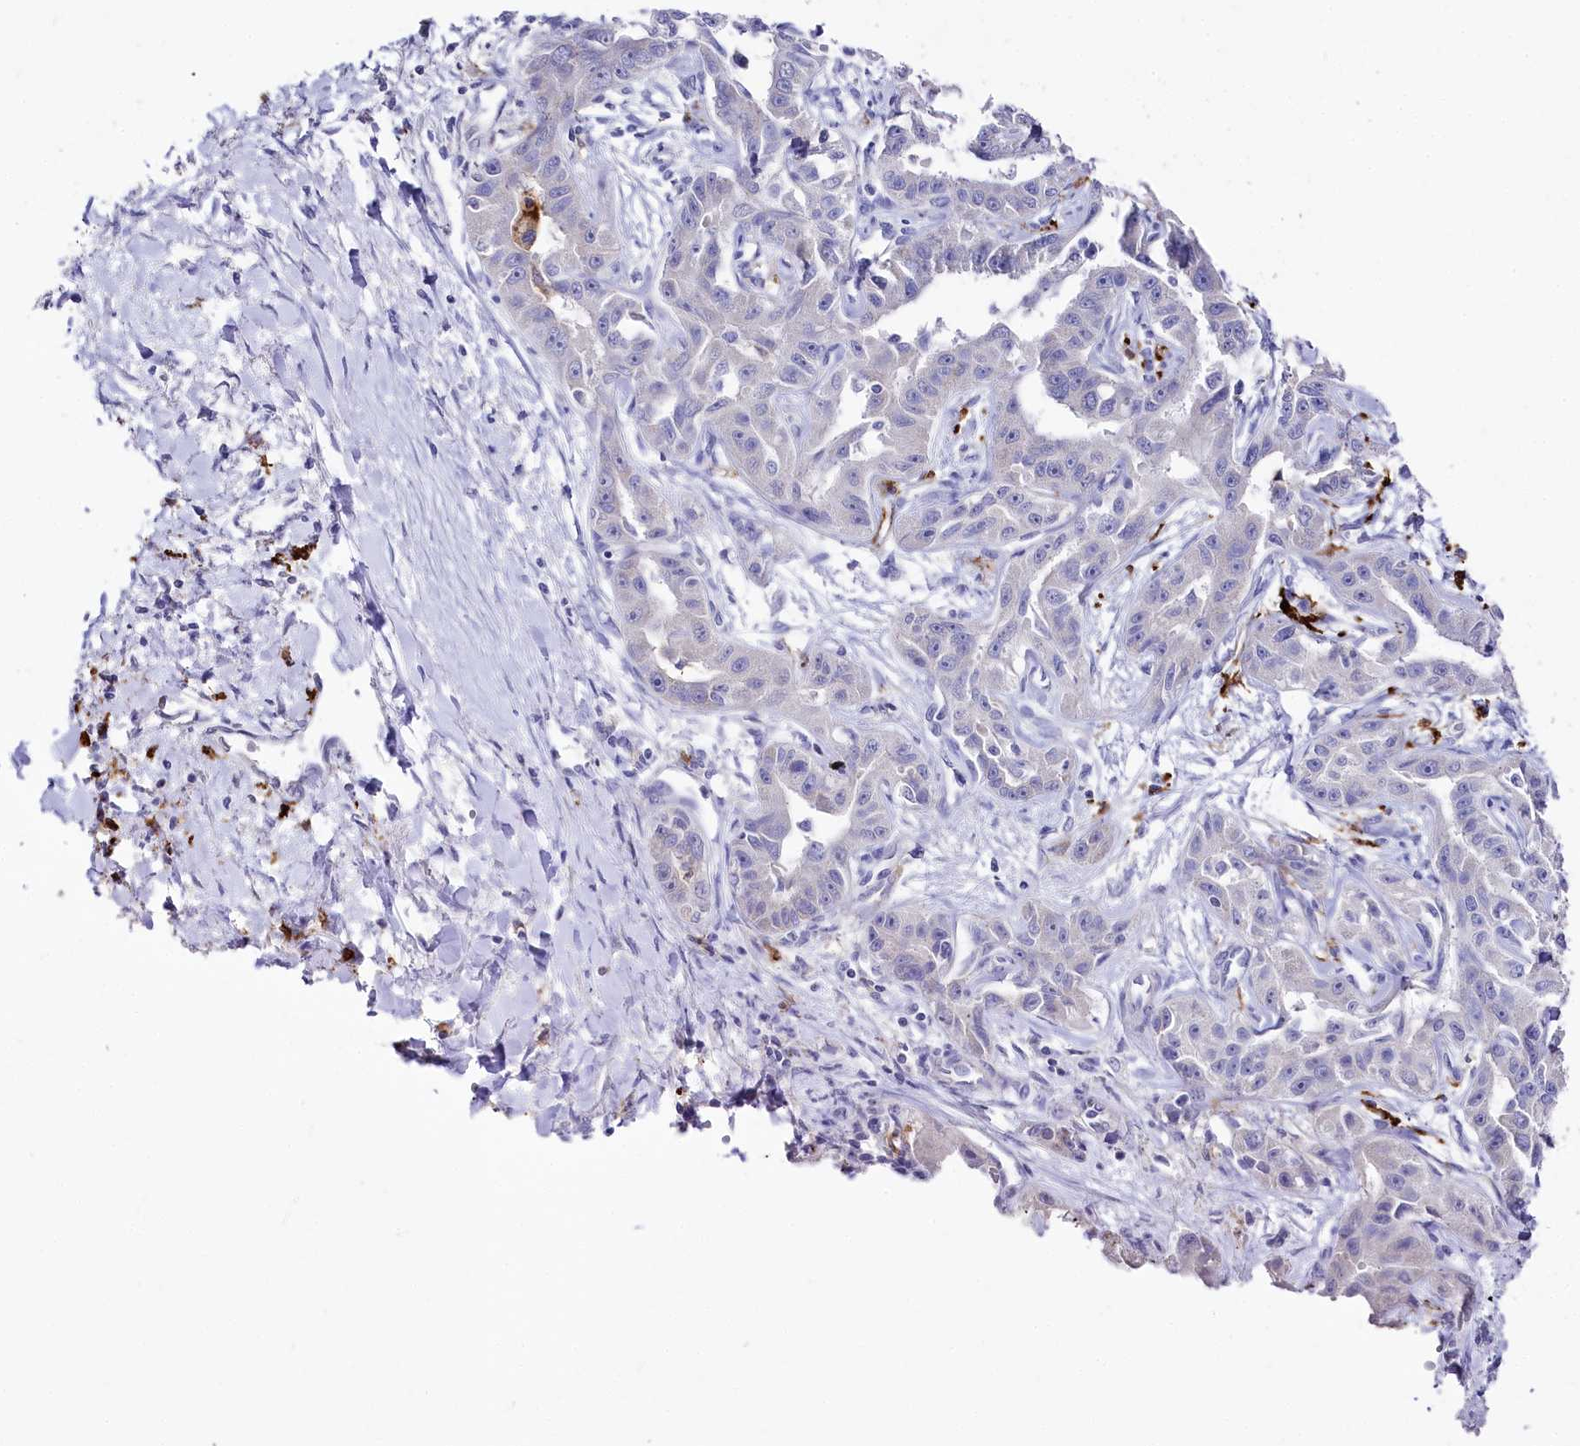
{"staining": {"intensity": "negative", "quantity": "none", "location": "none"}, "tissue": "liver cancer", "cell_type": "Tumor cells", "image_type": "cancer", "snomed": [{"axis": "morphology", "description": "Cholangiocarcinoma"}, {"axis": "topography", "description": "Liver"}], "caption": "High magnification brightfield microscopy of cholangiocarcinoma (liver) stained with DAB (brown) and counterstained with hematoxylin (blue): tumor cells show no significant positivity. The staining was performed using DAB (3,3'-diaminobenzidine) to visualize the protein expression in brown, while the nuclei were stained in blue with hematoxylin (Magnification: 20x).", "gene": "CLEC4M", "patient": {"sex": "male", "age": 59}}